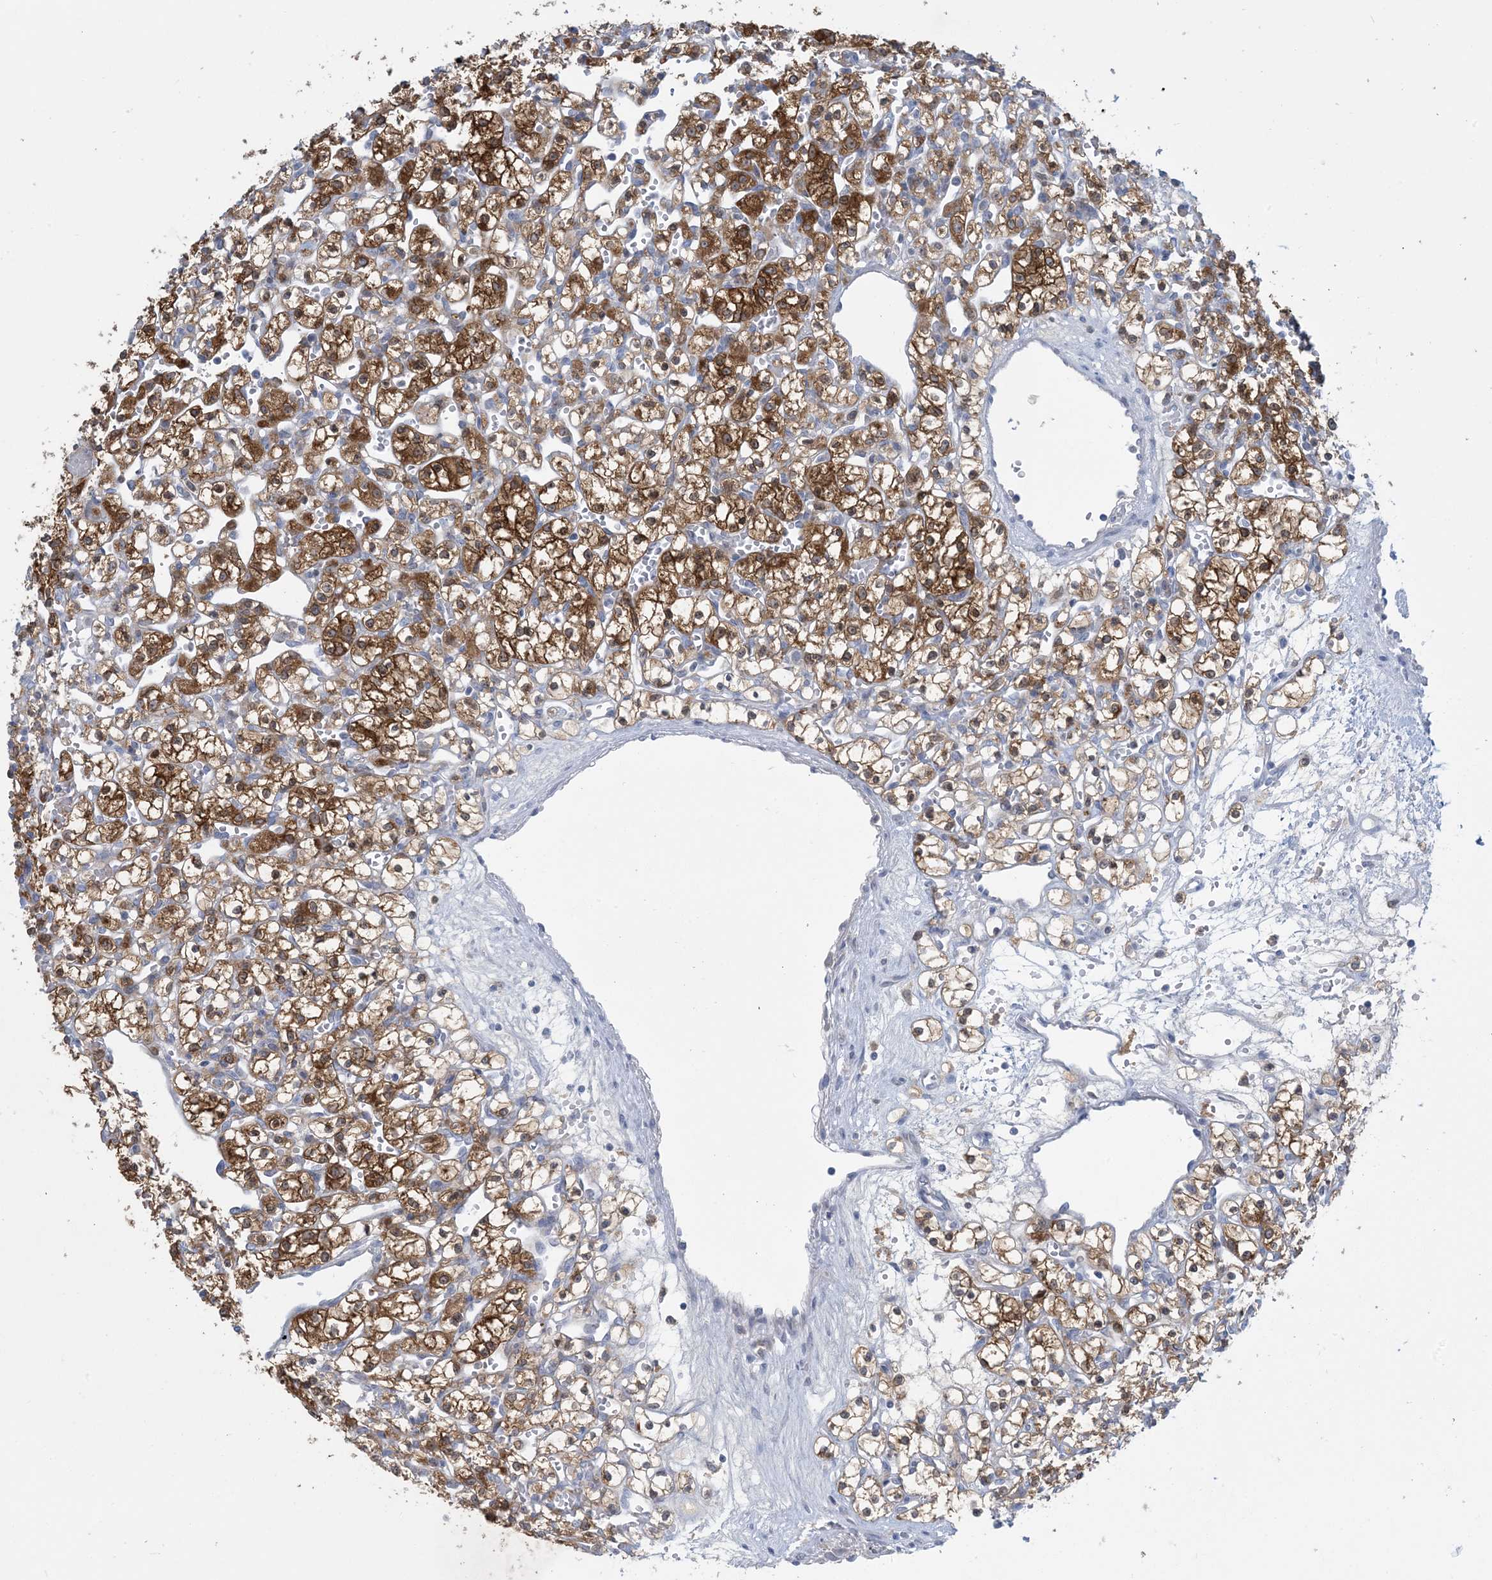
{"staining": {"intensity": "strong", "quantity": ">75%", "location": "cytoplasmic/membranous"}, "tissue": "renal cancer", "cell_type": "Tumor cells", "image_type": "cancer", "snomed": [{"axis": "morphology", "description": "Adenocarcinoma, NOS"}, {"axis": "topography", "description": "Kidney"}], "caption": "Renal cancer tissue shows strong cytoplasmic/membranous positivity in about >75% of tumor cells, visualized by immunohistochemistry.", "gene": "MRPS18A", "patient": {"sex": "female", "age": 59}}